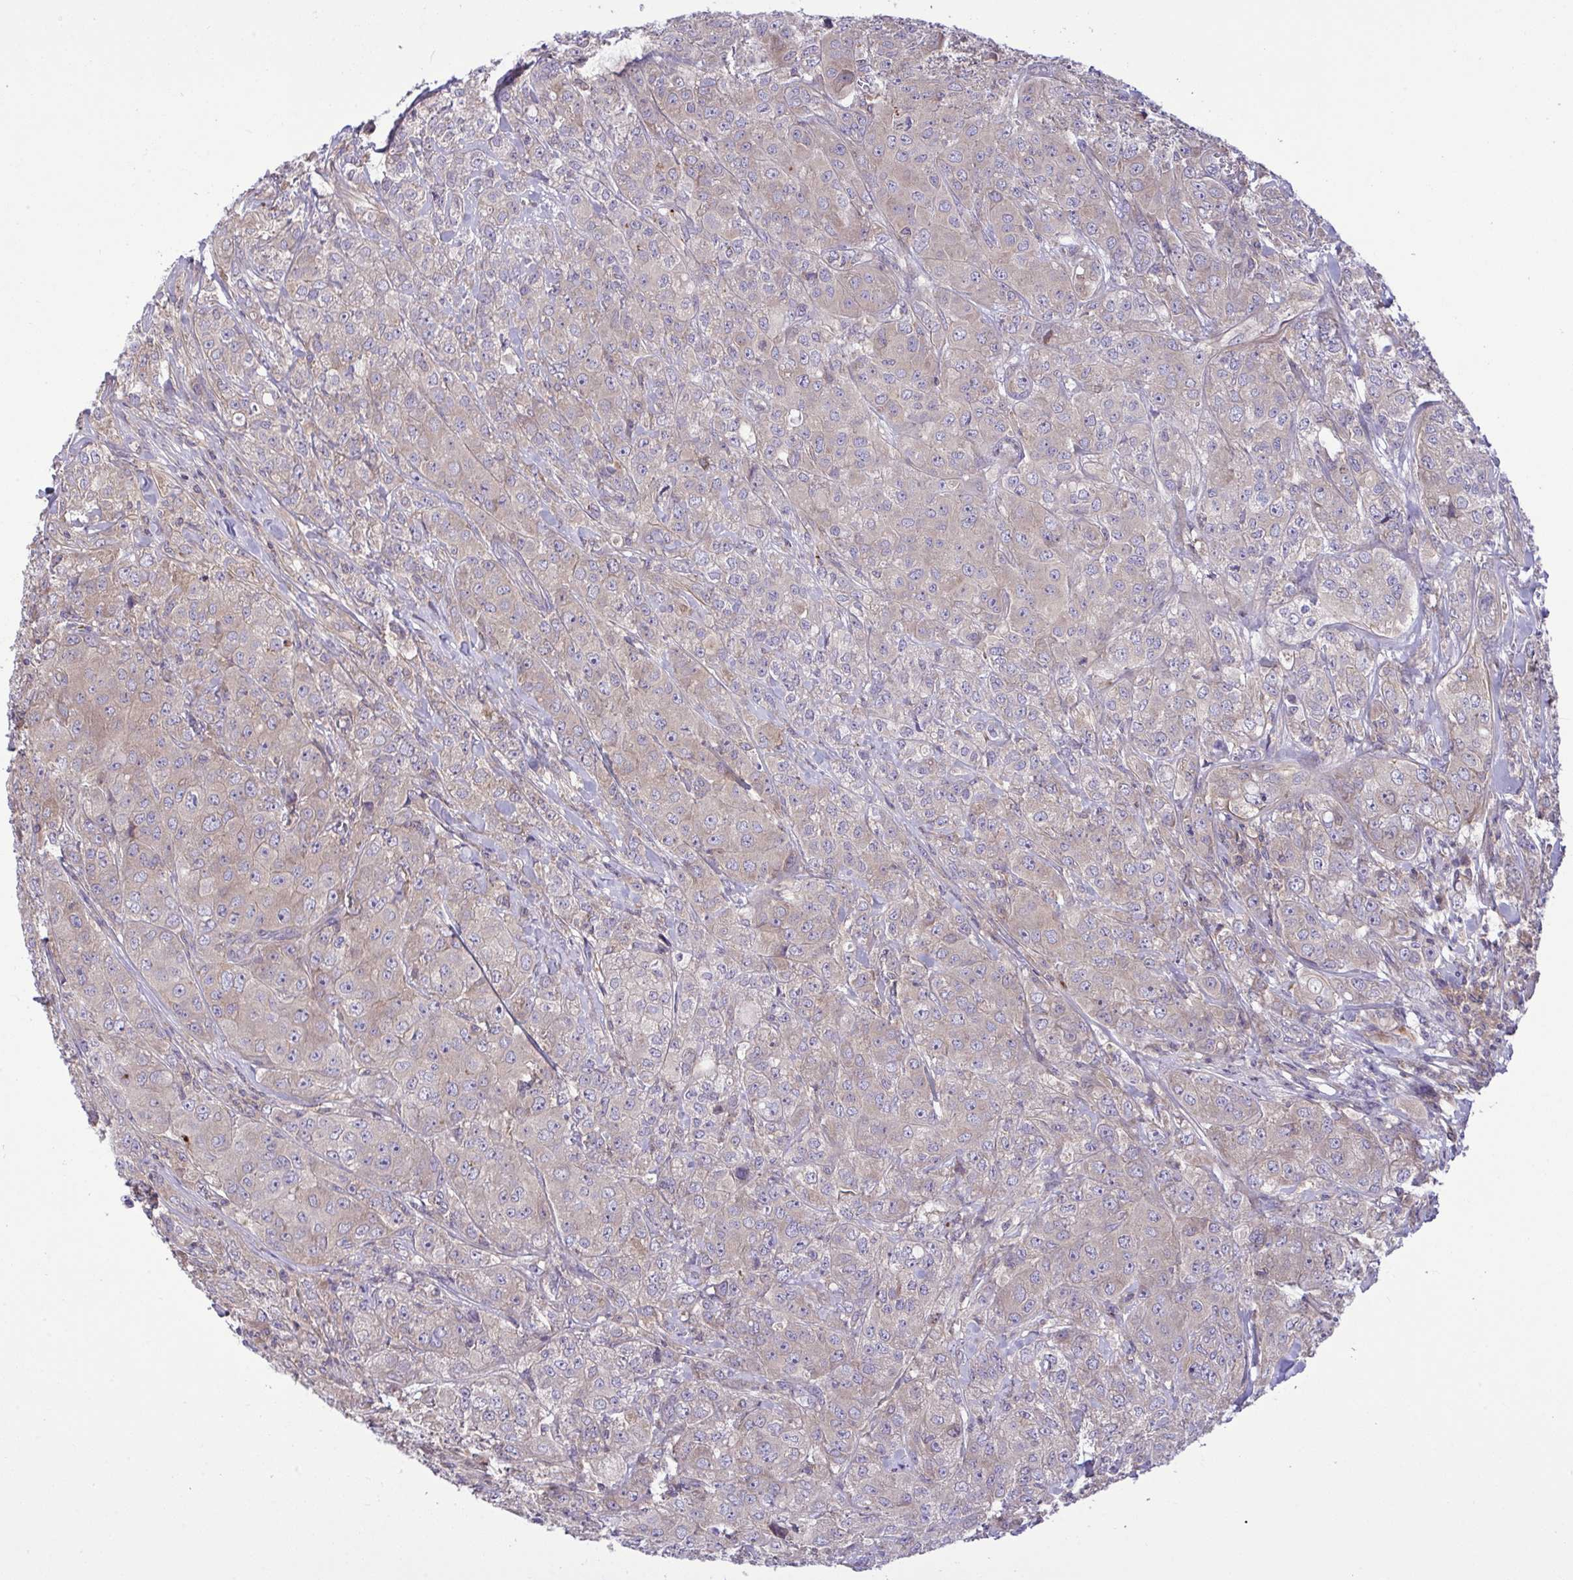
{"staining": {"intensity": "negative", "quantity": "none", "location": "none"}, "tissue": "breast cancer", "cell_type": "Tumor cells", "image_type": "cancer", "snomed": [{"axis": "morphology", "description": "Normal tissue, NOS"}, {"axis": "morphology", "description": "Duct carcinoma"}, {"axis": "topography", "description": "Breast"}], "caption": "Breast invasive ductal carcinoma stained for a protein using immunohistochemistry exhibits no staining tumor cells.", "gene": "GRB14", "patient": {"sex": "female", "age": 43}}